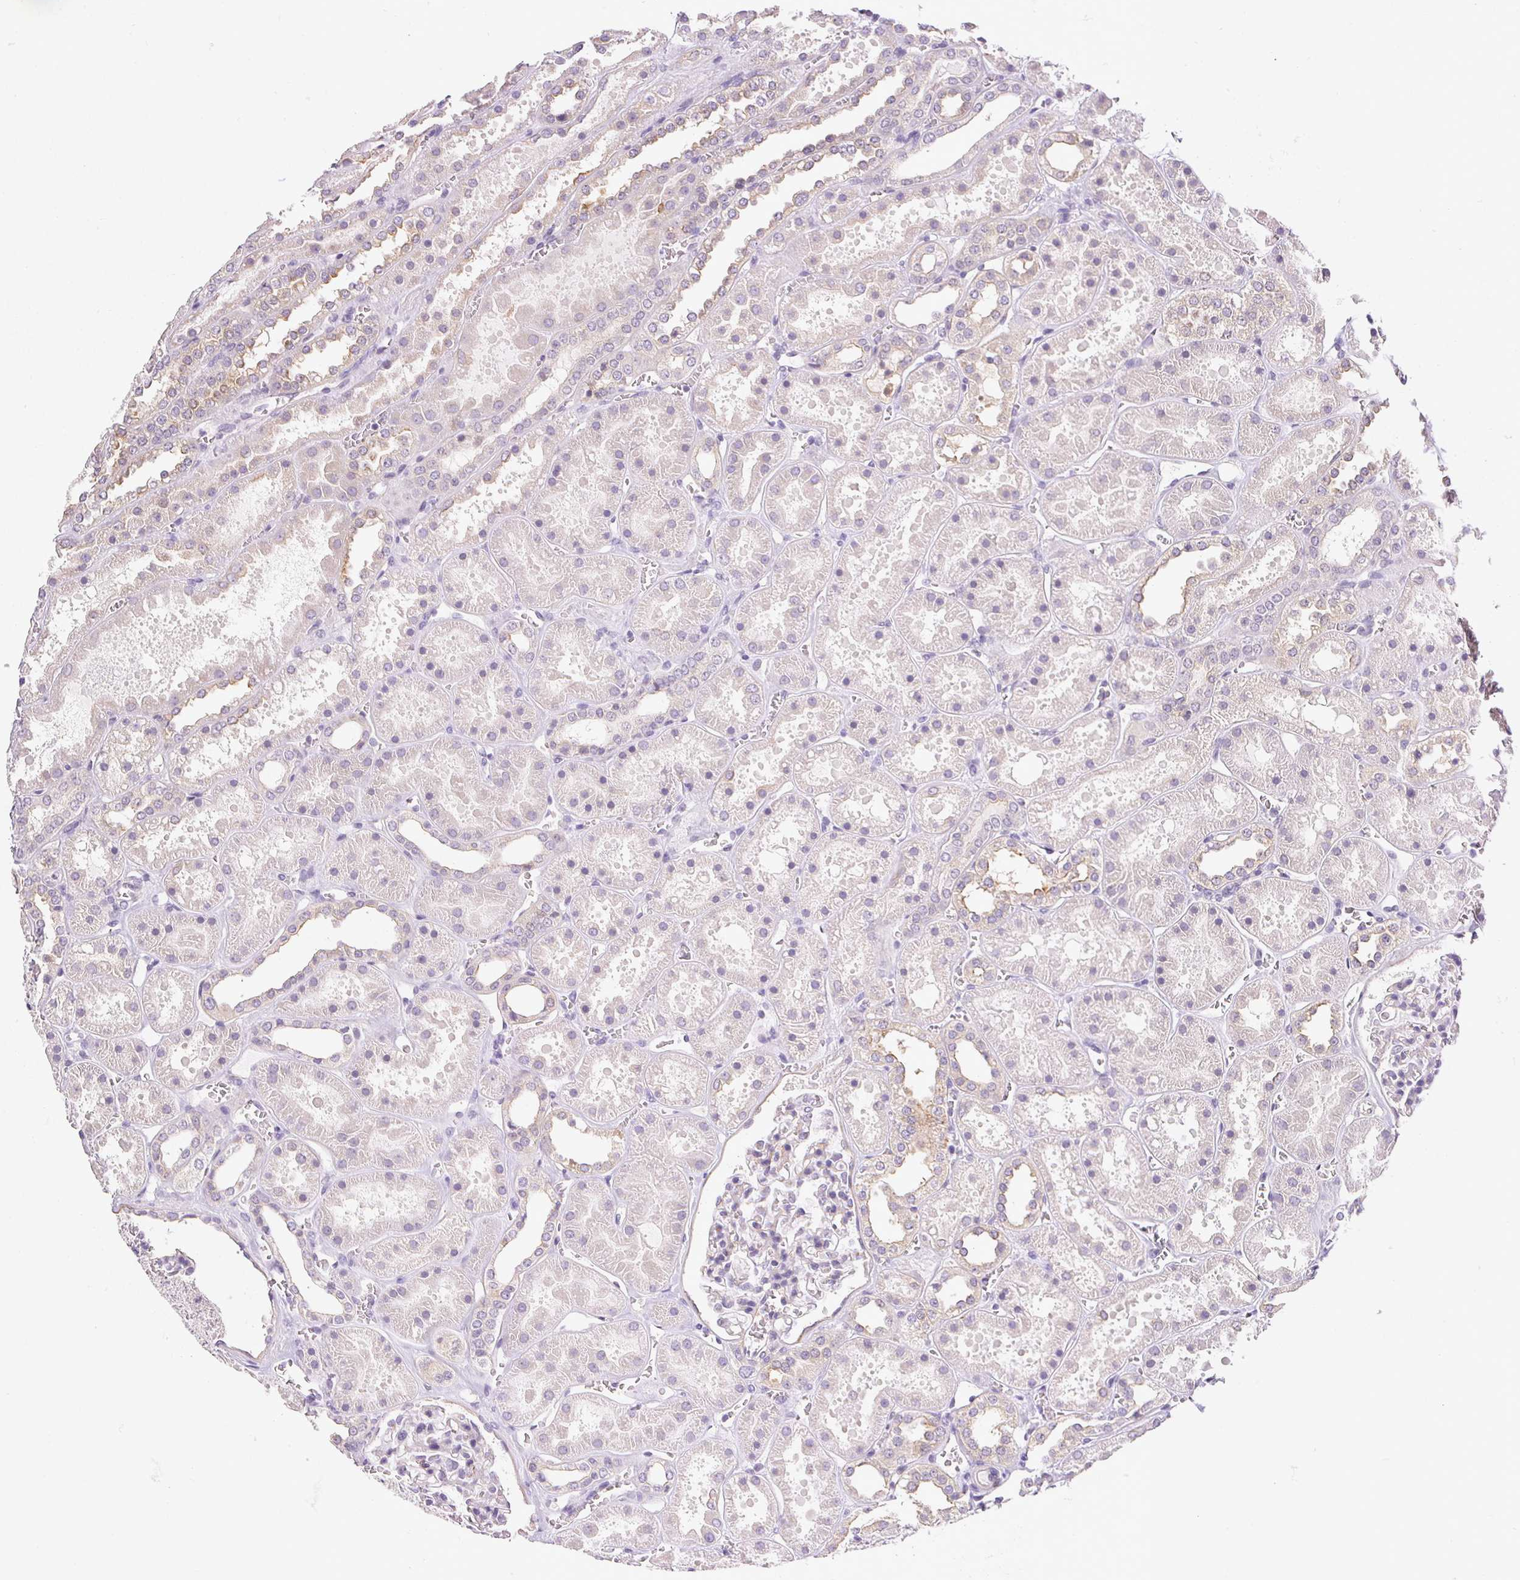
{"staining": {"intensity": "negative", "quantity": "none", "location": "none"}, "tissue": "kidney", "cell_type": "Cells in glomeruli", "image_type": "normal", "snomed": [{"axis": "morphology", "description": "Normal tissue, NOS"}, {"axis": "topography", "description": "Kidney"}], "caption": "Cells in glomeruli are negative for protein expression in normal human kidney. (Immunohistochemistry, brightfield microscopy, high magnification).", "gene": "CSN1S1", "patient": {"sex": "female", "age": 41}}